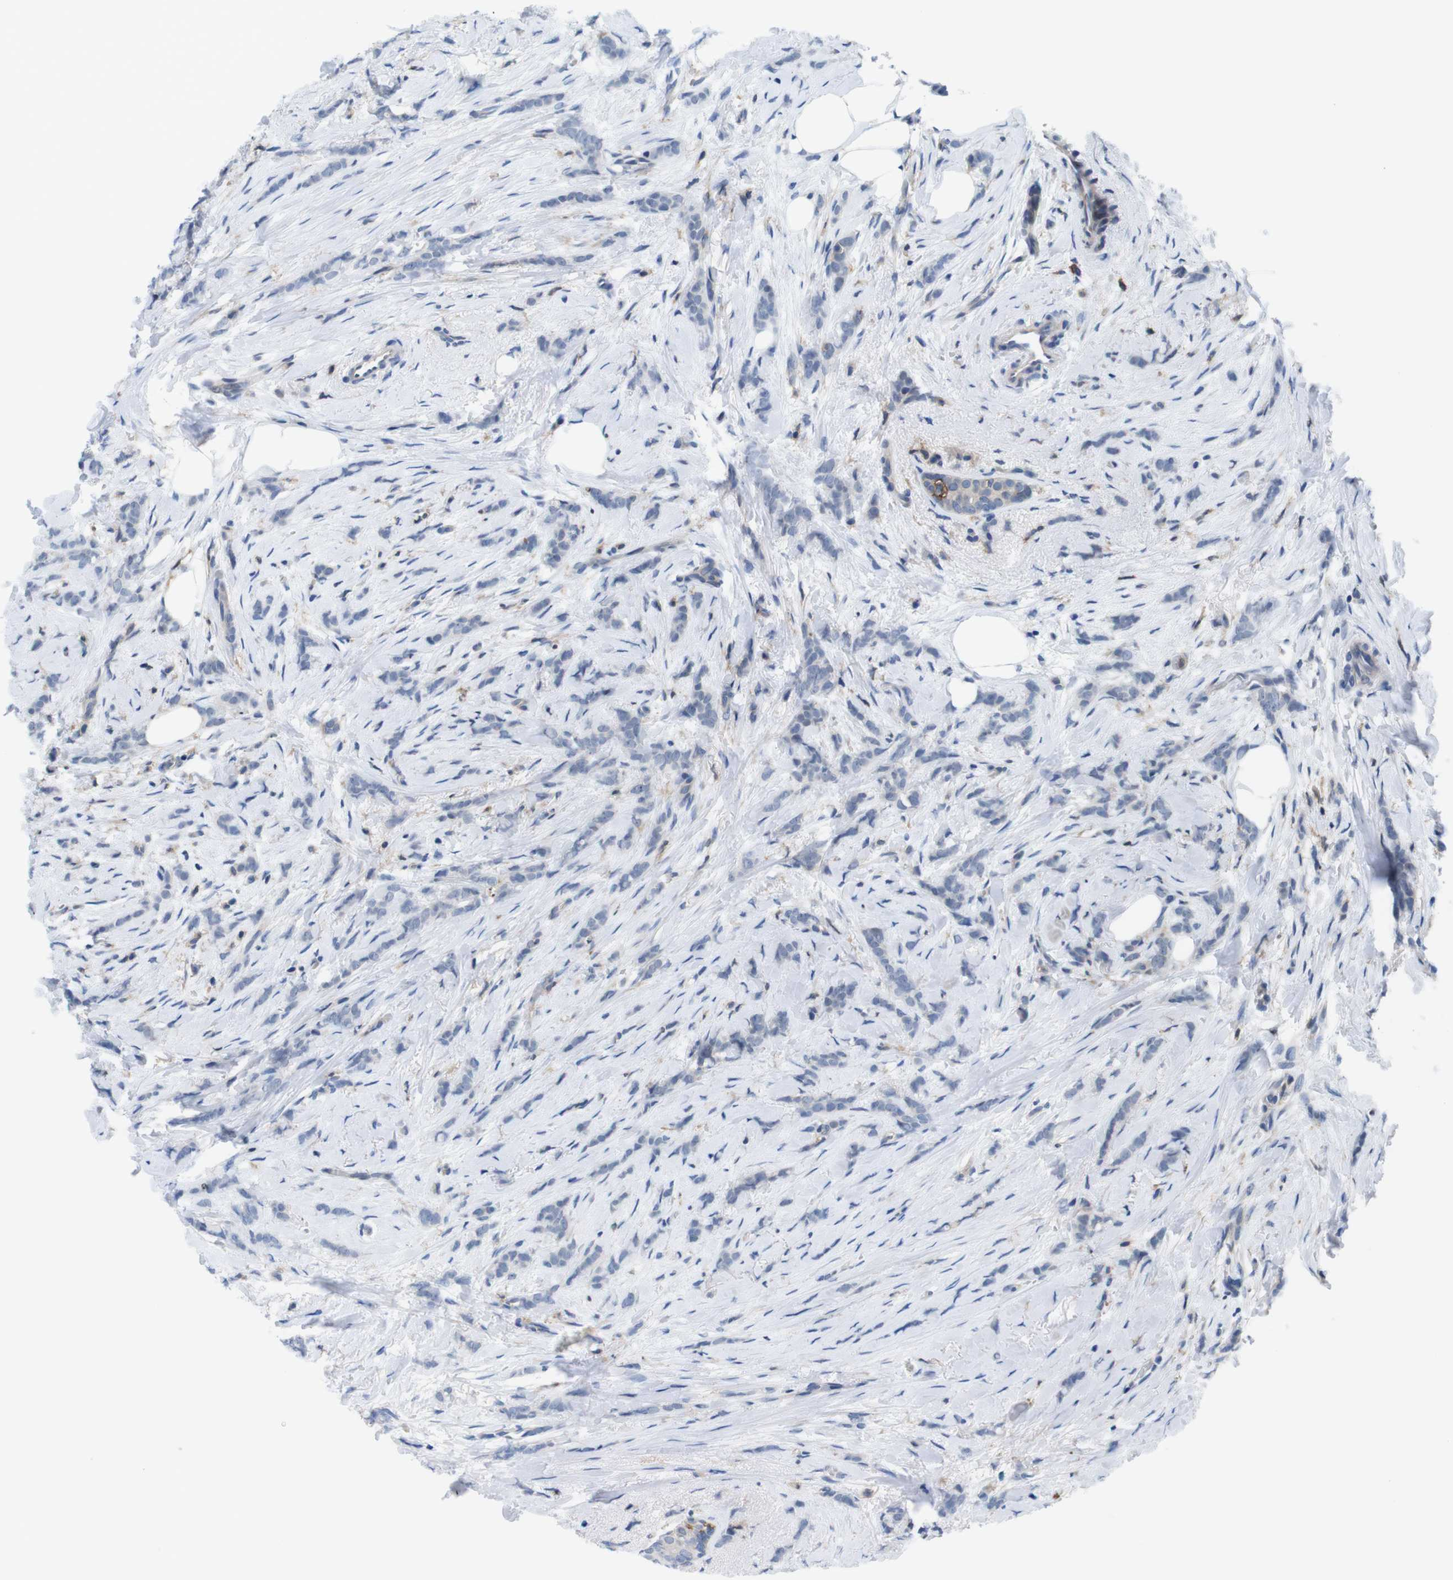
{"staining": {"intensity": "negative", "quantity": "none", "location": "none"}, "tissue": "breast cancer", "cell_type": "Tumor cells", "image_type": "cancer", "snomed": [{"axis": "morphology", "description": "Lobular carcinoma, in situ"}, {"axis": "morphology", "description": "Lobular carcinoma"}, {"axis": "topography", "description": "Breast"}], "caption": "Human breast lobular carcinoma stained for a protein using immunohistochemistry (IHC) displays no expression in tumor cells.", "gene": "CD300C", "patient": {"sex": "female", "age": 41}}